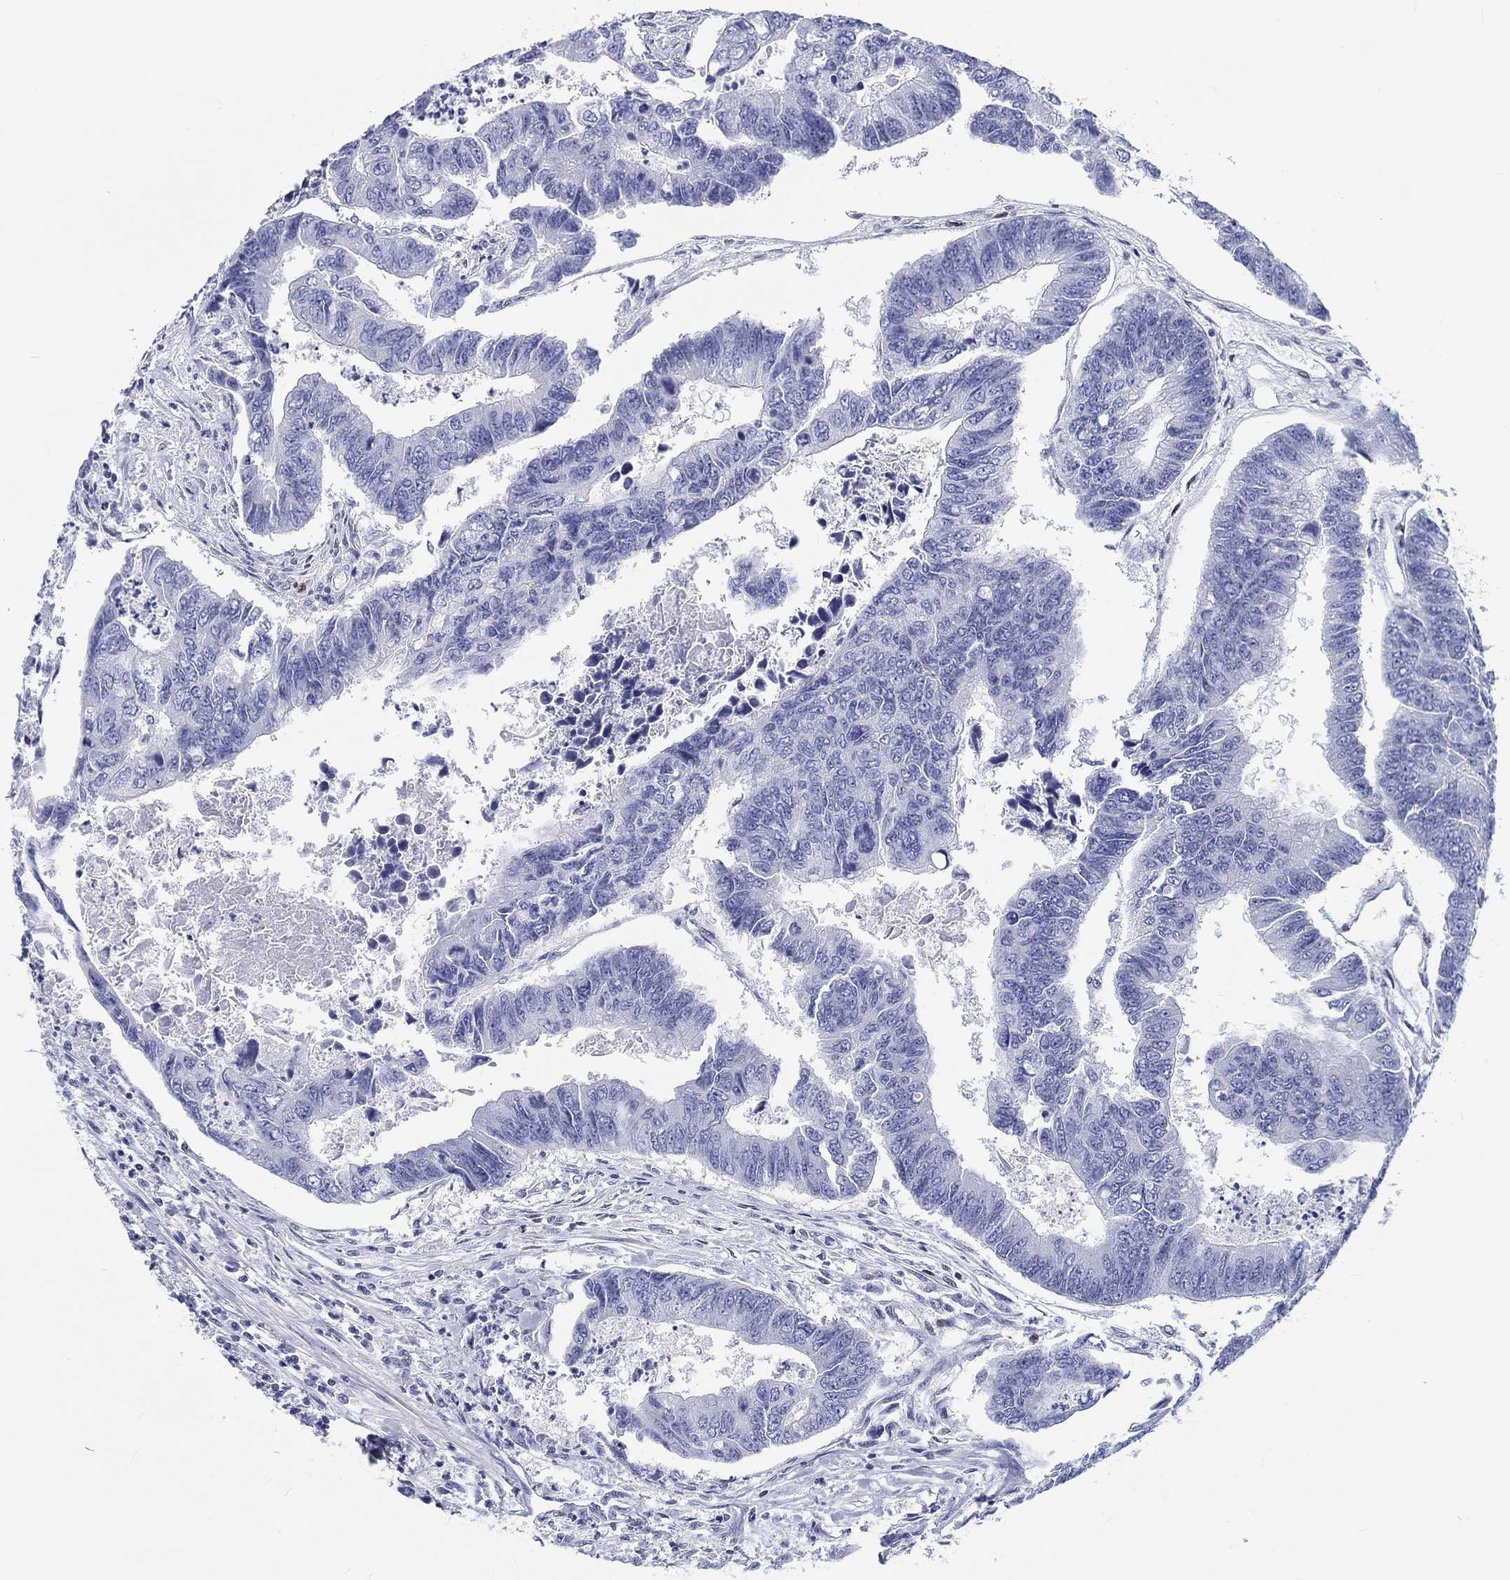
{"staining": {"intensity": "negative", "quantity": "none", "location": "none"}, "tissue": "colorectal cancer", "cell_type": "Tumor cells", "image_type": "cancer", "snomed": [{"axis": "morphology", "description": "Adenocarcinoma, NOS"}, {"axis": "topography", "description": "Colon"}], "caption": "Colorectal adenocarcinoma stained for a protein using immunohistochemistry exhibits no positivity tumor cells.", "gene": "H1-1", "patient": {"sex": "female", "age": 65}}